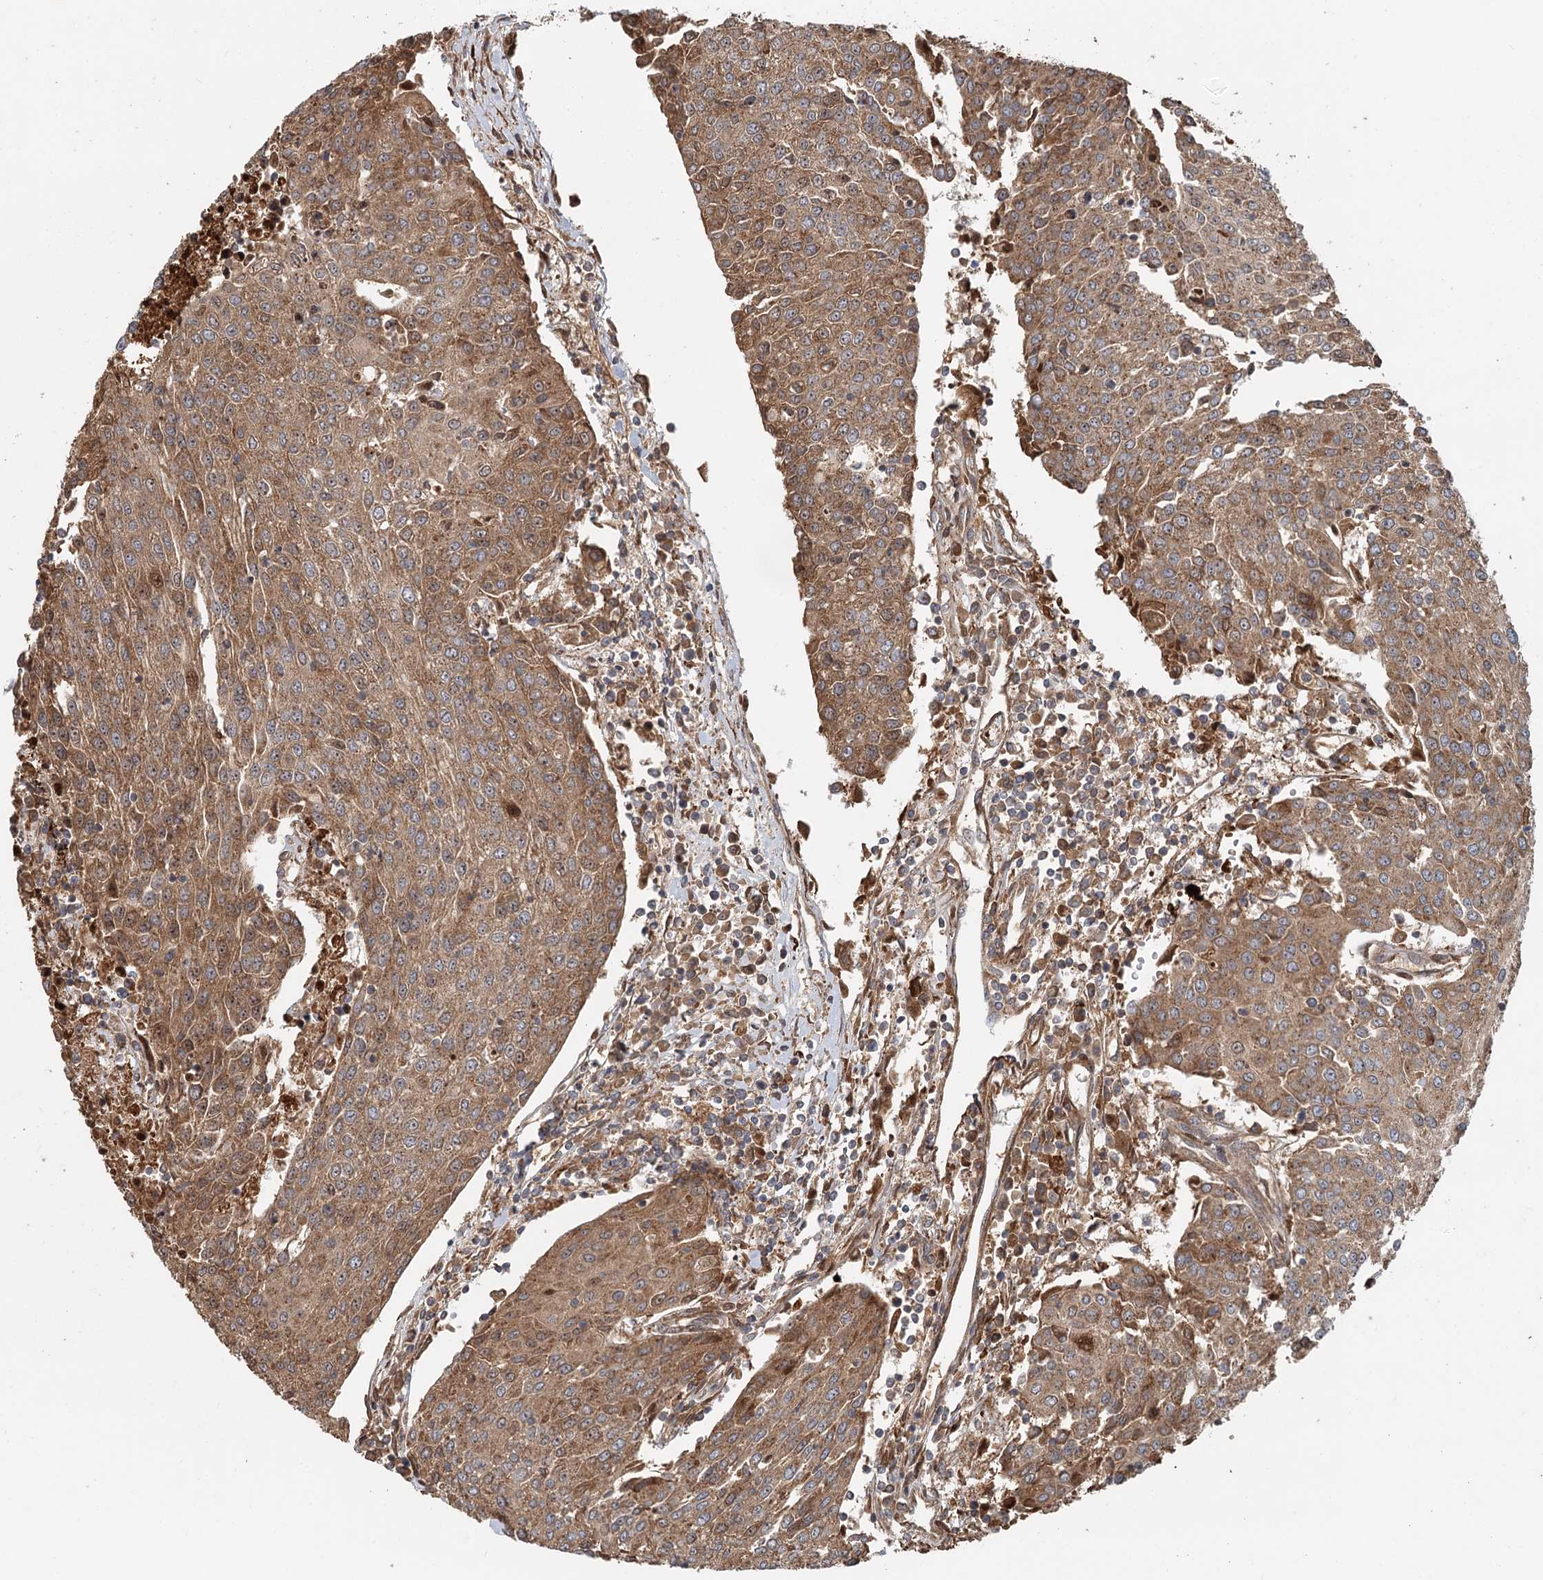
{"staining": {"intensity": "moderate", "quantity": ">75%", "location": "cytoplasmic/membranous"}, "tissue": "urothelial cancer", "cell_type": "Tumor cells", "image_type": "cancer", "snomed": [{"axis": "morphology", "description": "Urothelial carcinoma, High grade"}, {"axis": "topography", "description": "Urinary bladder"}], "caption": "Protein expression analysis of urothelial carcinoma (high-grade) shows moderate cytoplasmic/membranous staining in approximately >75% of tumor cells.", "gene": "RNF111", "patient": {"sex": "female", "age": 85}}